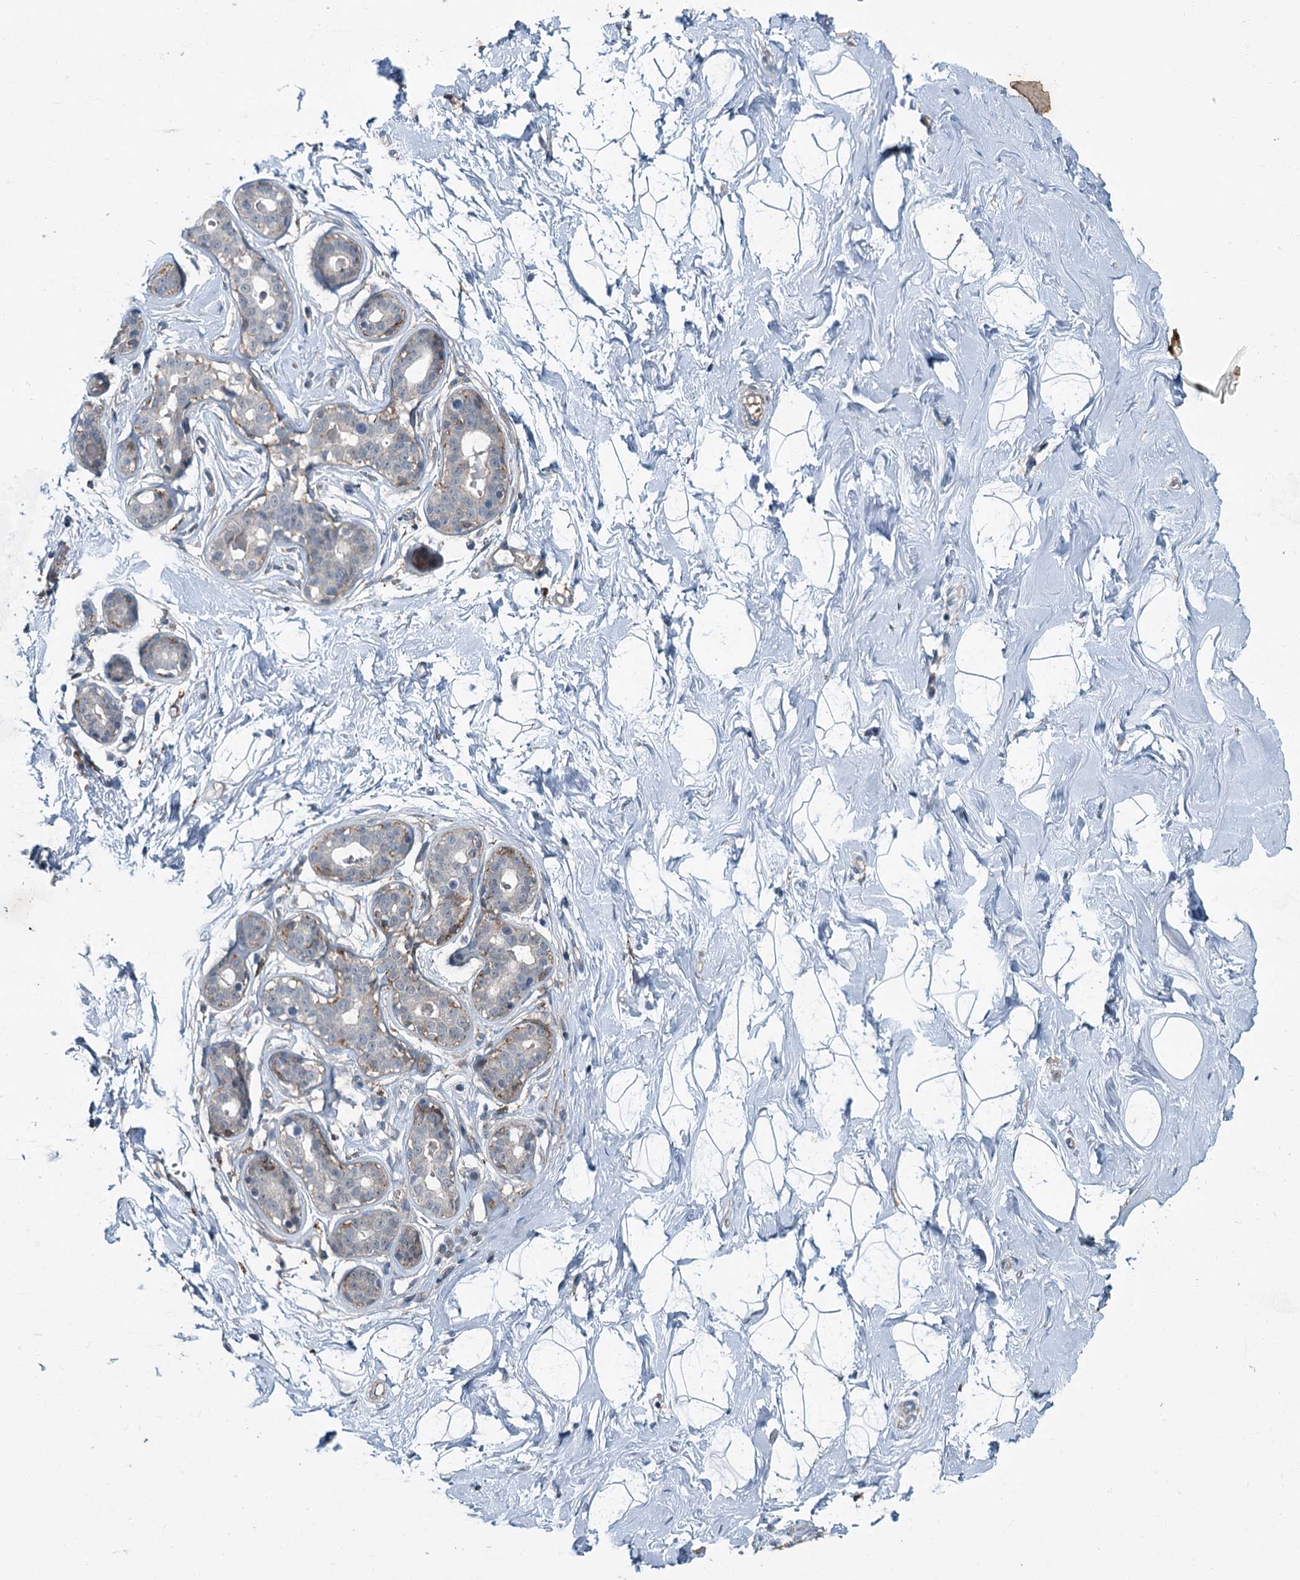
{"staining": {"intensity": "negative", "quantity": "none", "location": "none"}, "tissue": "breast", "cell_type": "Adipocytes", "image_type": "normal", "snomed": [{"axis": "morphology", "description": "Normal tissue, NOS"}, {"axis": "morphology", "description": "Adenoma, NOS"}, {"axis": "topography", "description": "Breast"}], "caption": "IHC of normal human breast reveals no staining in adipocytes. (DAB IHC, high magnification).", "gene": "AXL", "patient": {"sex": "female", "age": 23}}